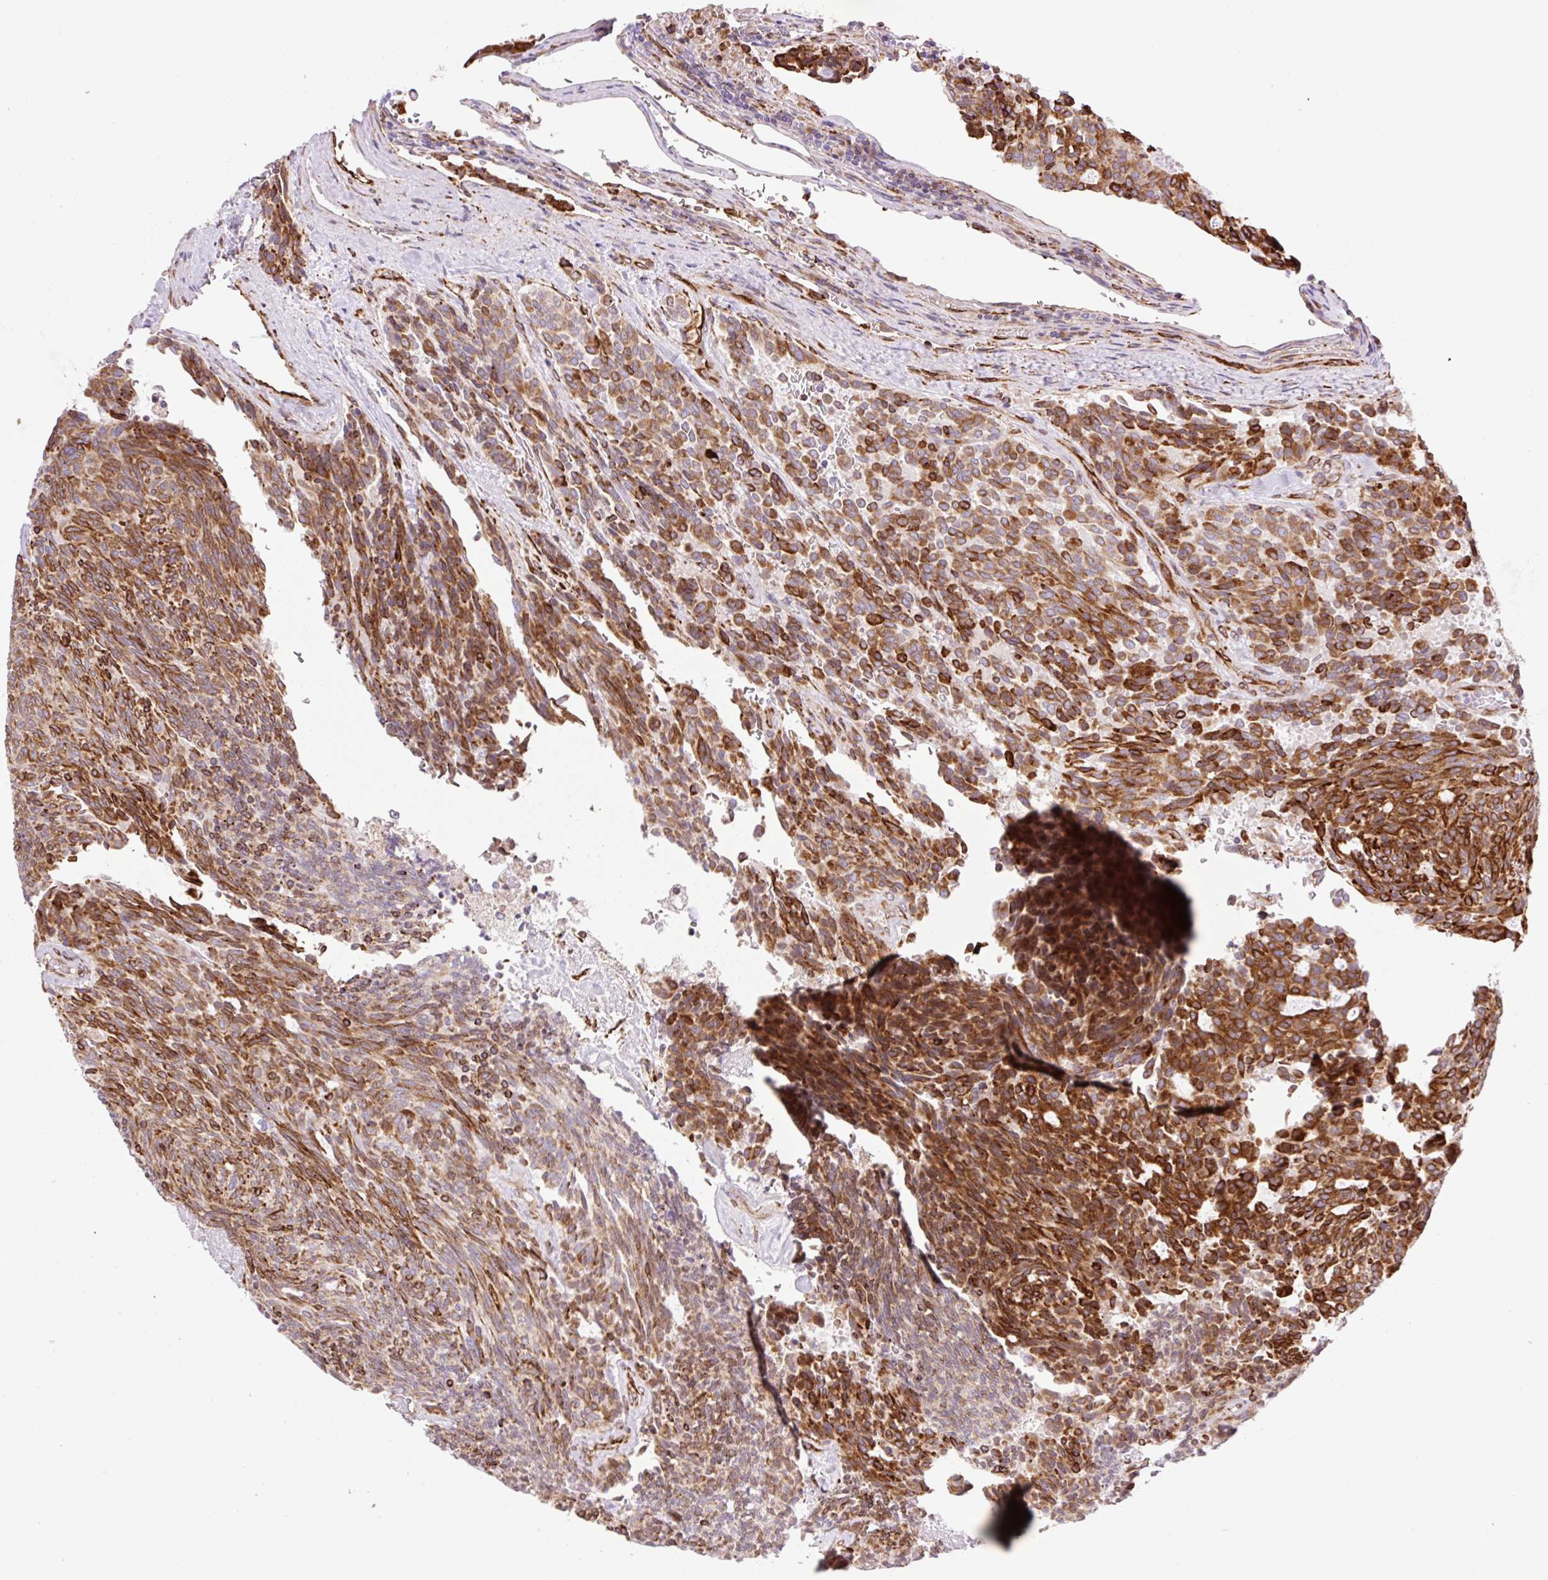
{"staining": {"intensity": "strong", "quantity": ">75%", "location": "cytoplasmic/membranous"}, "tissue": "carcinoid", "cell_type": "Tumor cells", "image_type": "cancer", "snomed": [{"axis": "morphology", "description": "Carcinoid, malignant, NOS"}, {"axis": "topography", "description": "Pancreas"}], "caption": "Immunohistochemical staining of human carcinoid displays high levels of strong cytoplasmic/membranous expression in approximately >75% of tumor cells. Using DAB (brown) and hematoxylin (blue) stains, captured at high magnification using brightfield microscopy.", "gene": "RAB30", "patient": {"sex": "female", "age": 54}}